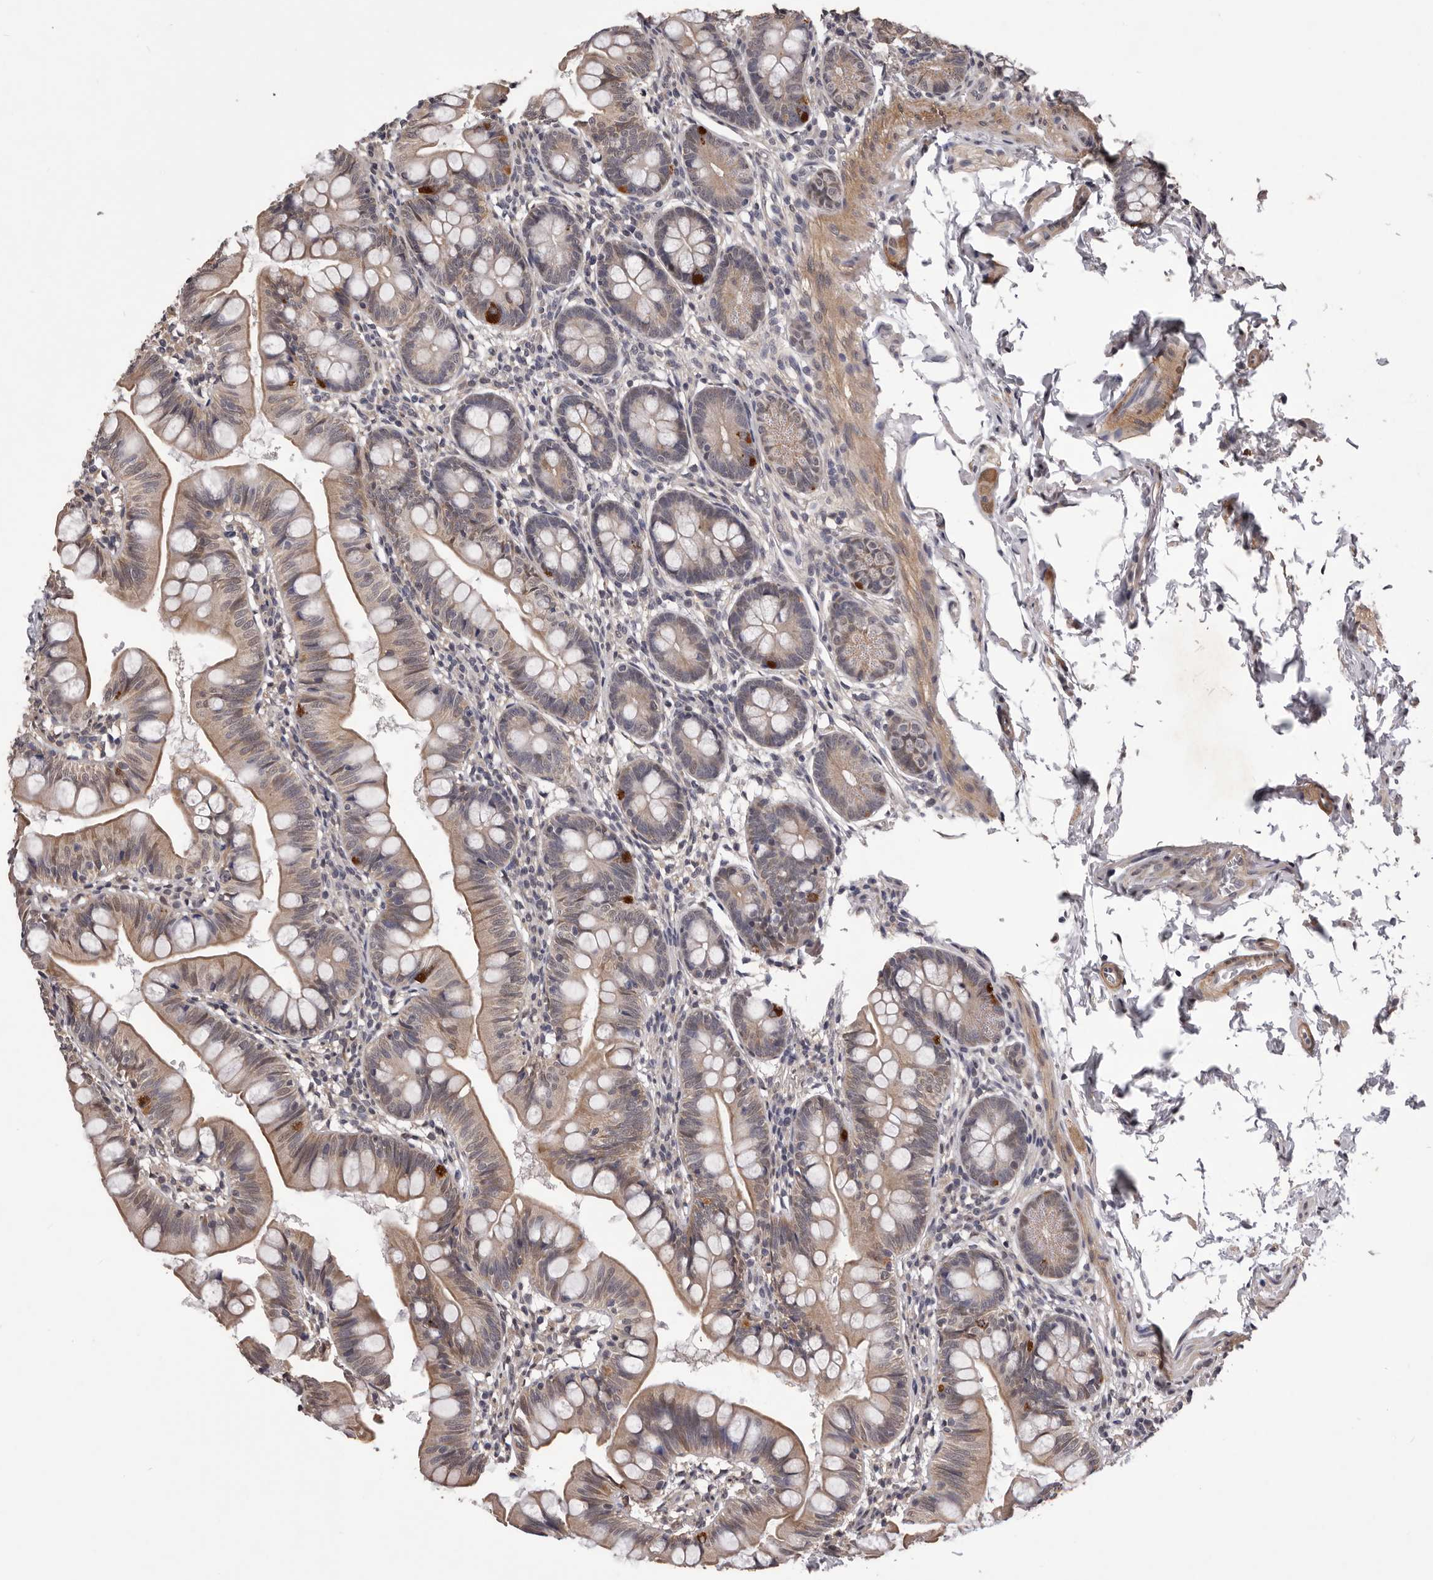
{"staining": {"intensity": "weak", "quantity": "25%-75%", "location": "cytoplasmic/membranous"}, "tissue": "small intestine", "cell_type": "Glandular cells", "image_type": "normal", "snomed": [{"axis": "morphology", "description": "Normal tissue, NOS"}, {"axis": "topography", "description": "Small intestine"}], "caption": "IHC image of normal small intestine: small intestine stained using IHC demonstrates low levels of weak protein expression localized specifically in the cytoplasmic/membranous of glandular cells, appearing as a cytoplasmic/membranous brown color.", "gene": "CELF3", "patient": {"sex": "male", "age": 7}}